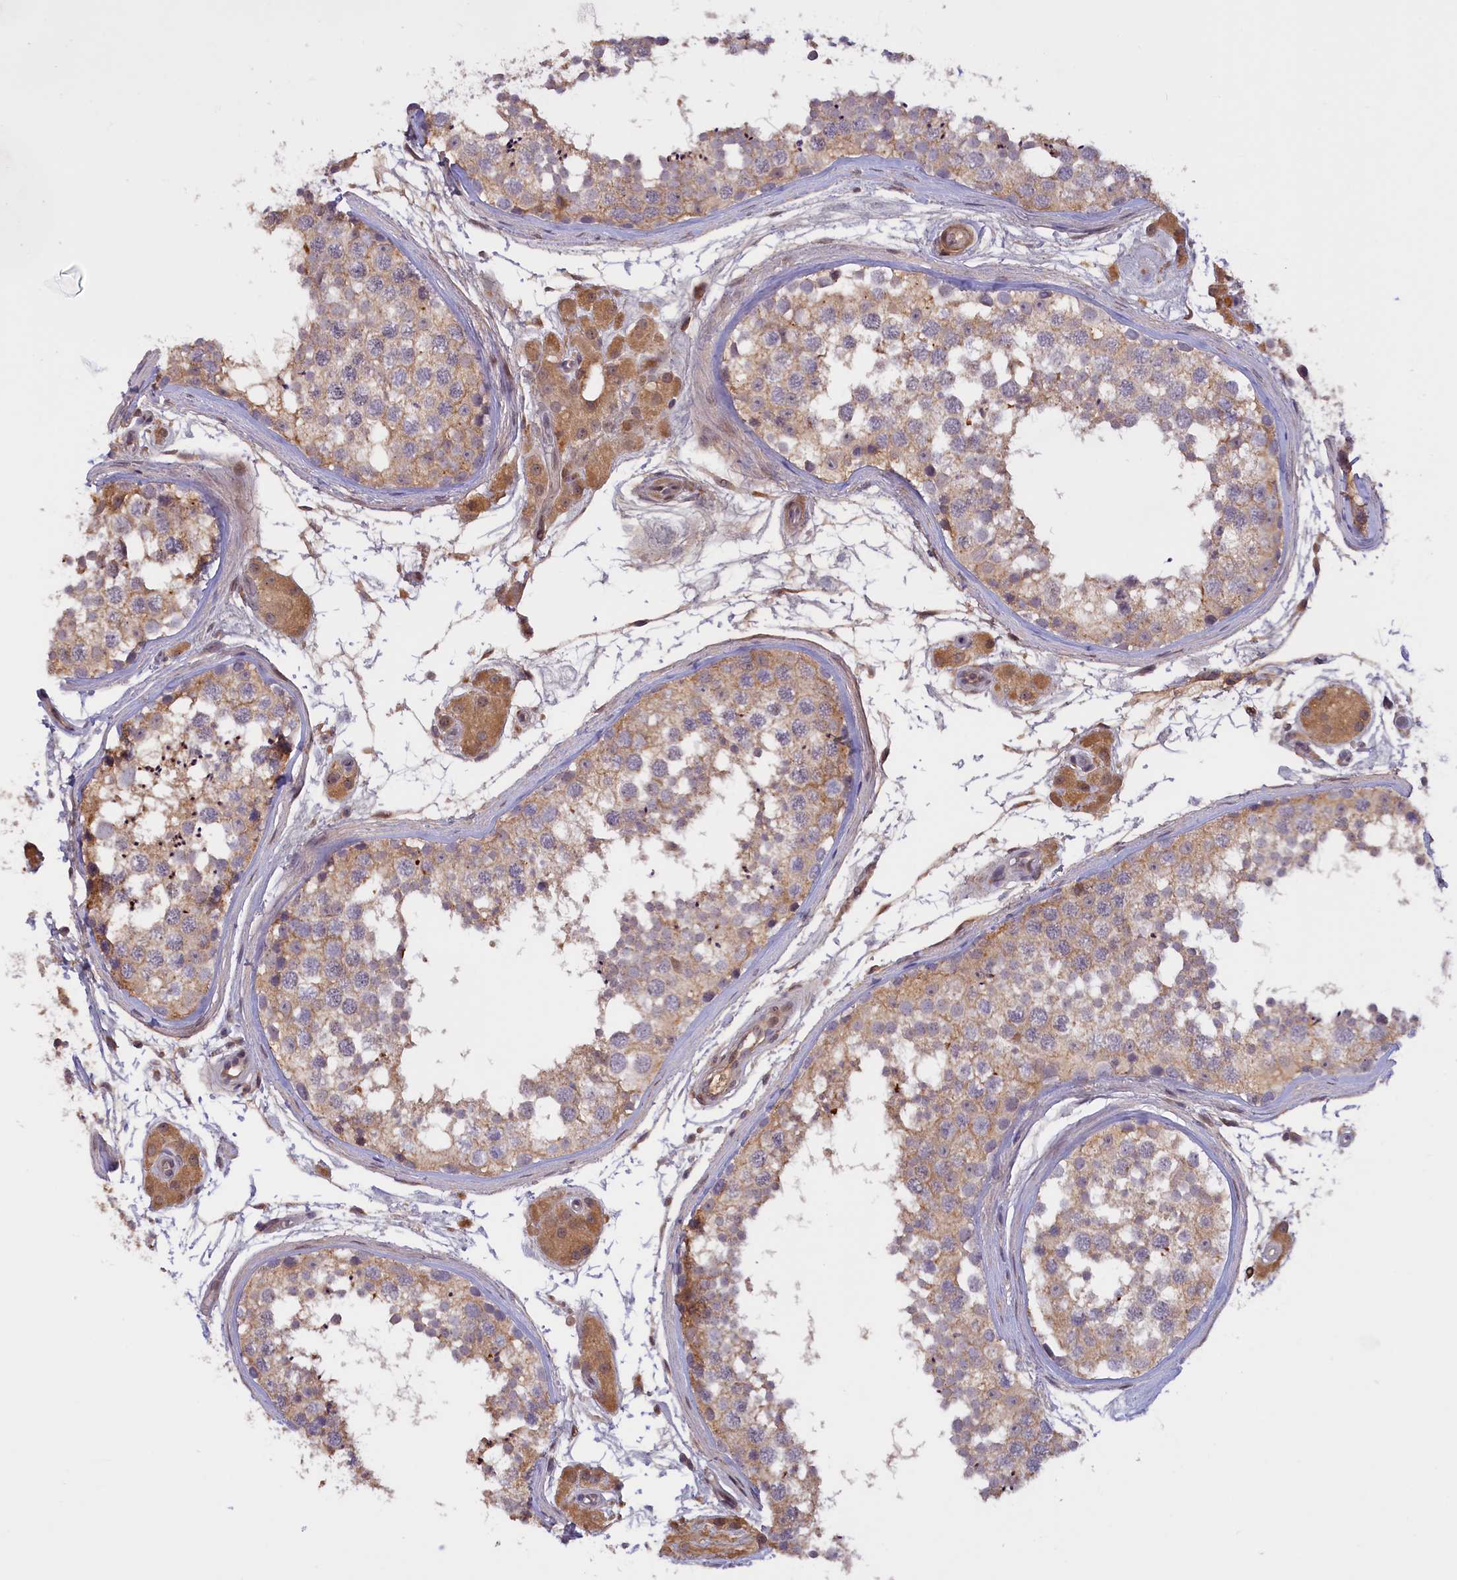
{"staining": {"intensity": "moderate", "quantity": "25%-75%", "location": "cytoplasmic/membranous"}, "tissue": "testis", "cell_type": "Cells in seminiferous ducts", "image_type": "normal", "snomed": [{"axis": "morphology", "description": "Normal tissue, NOS"}, {"axis": "topography", "description": "Testis"}], "caption": "This photomicrograph shows immunohistochemistry (IHC) staining of normal human testis, with medium moderate cytoplasmic/membranous staining in approximately 25%-75% of cells in seminiferous ducts.", "gene": "RRAD", "patient": {"sex": "male", "age": 56}}